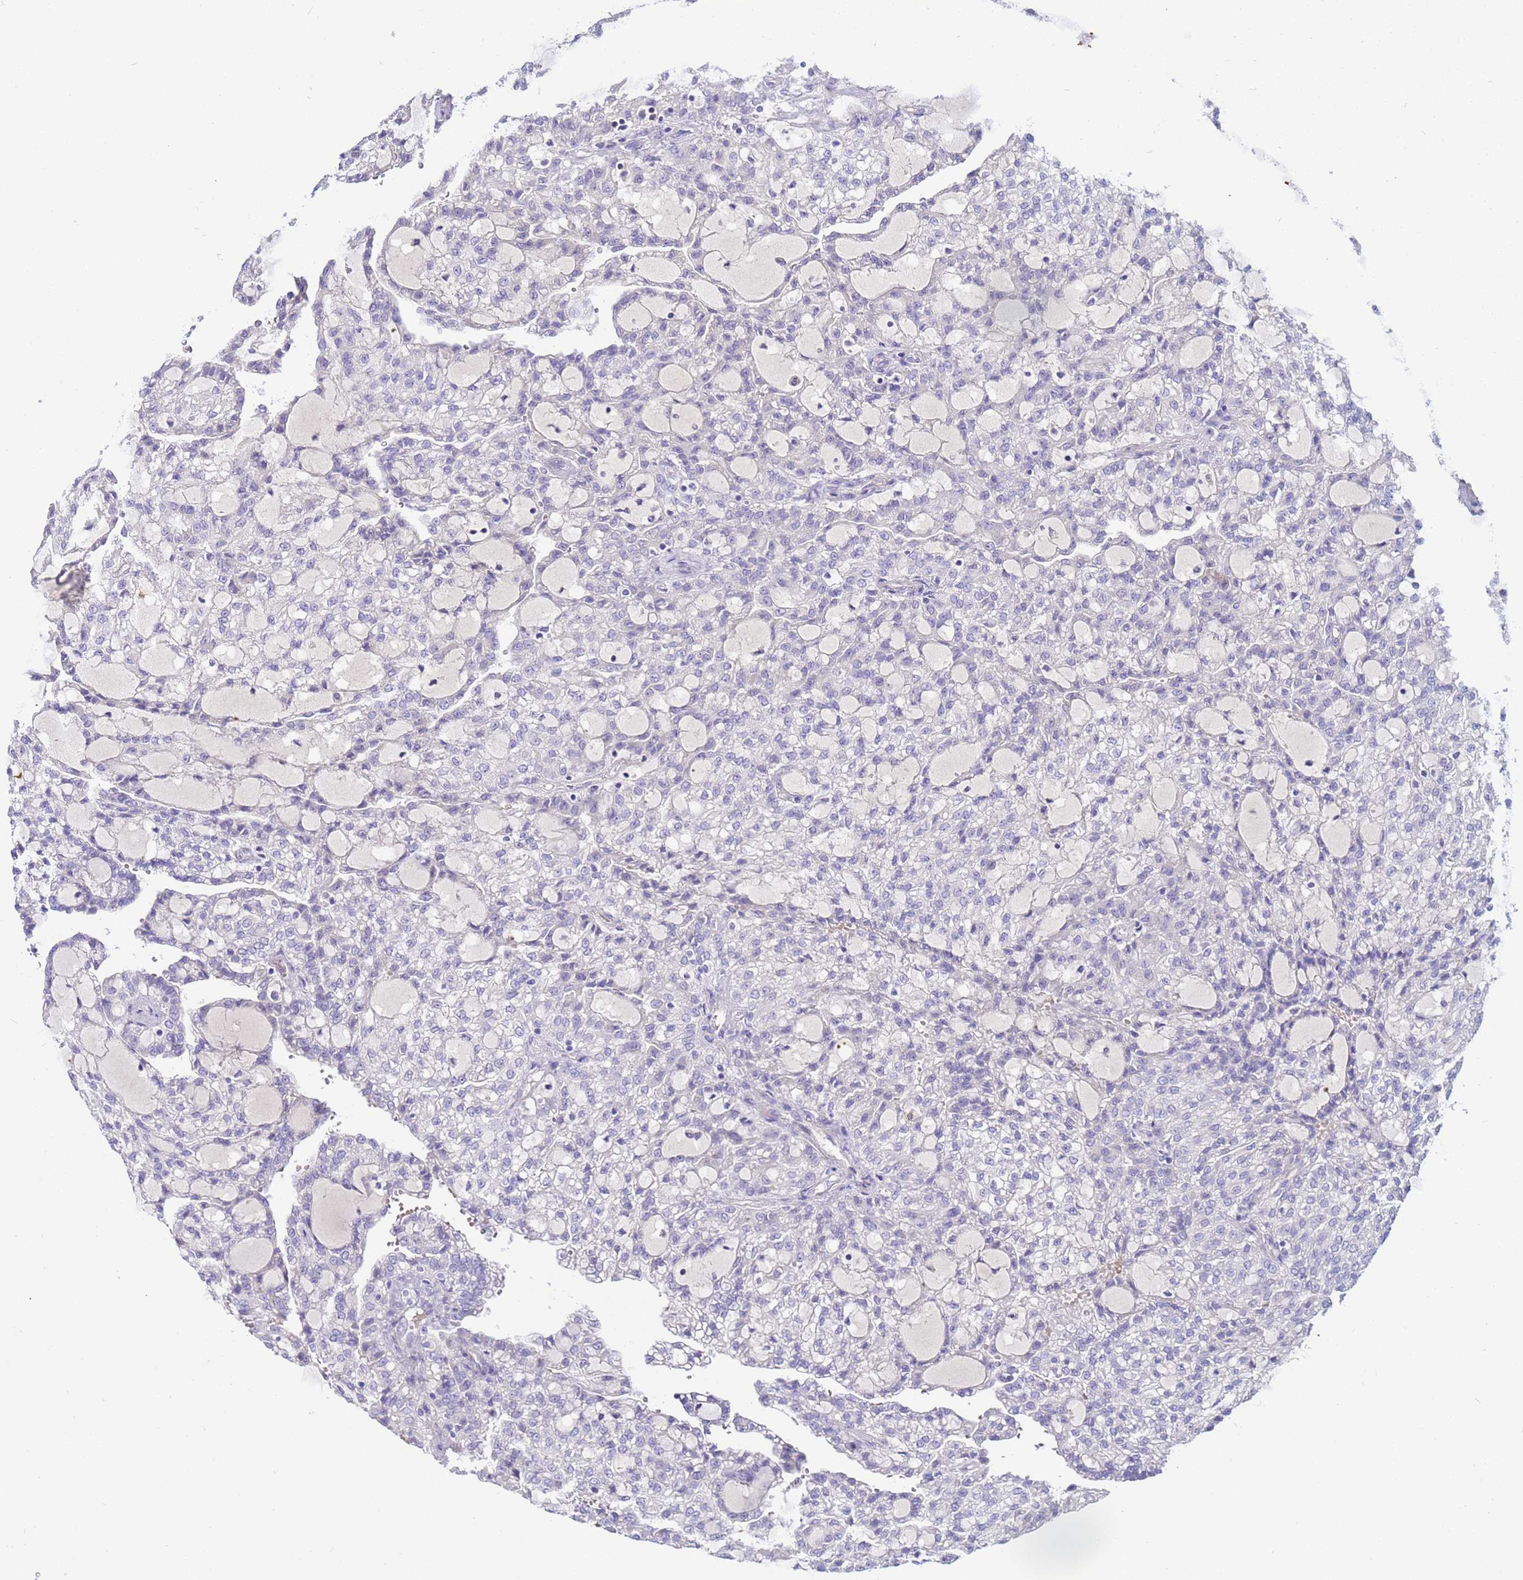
{"staining": {"intensity": "negative", "quantity": "none", "location": "none"}, "tissue": "renal cancer", "cell_type": "Tumor cells", "image_type": "cancer", "snomed": [{"axis": "morphology", "description": "Adenocarcinoma, NOS"}, {"axis": "topography", "description": "Kidney"}], "caption": "The IHC photomicrograph has no significant positivity in tumor cells of adenocarcinoma (renal) tissue.", "gene": "RIPPLY2", "patient": {"sex": "male", "age": 63}}